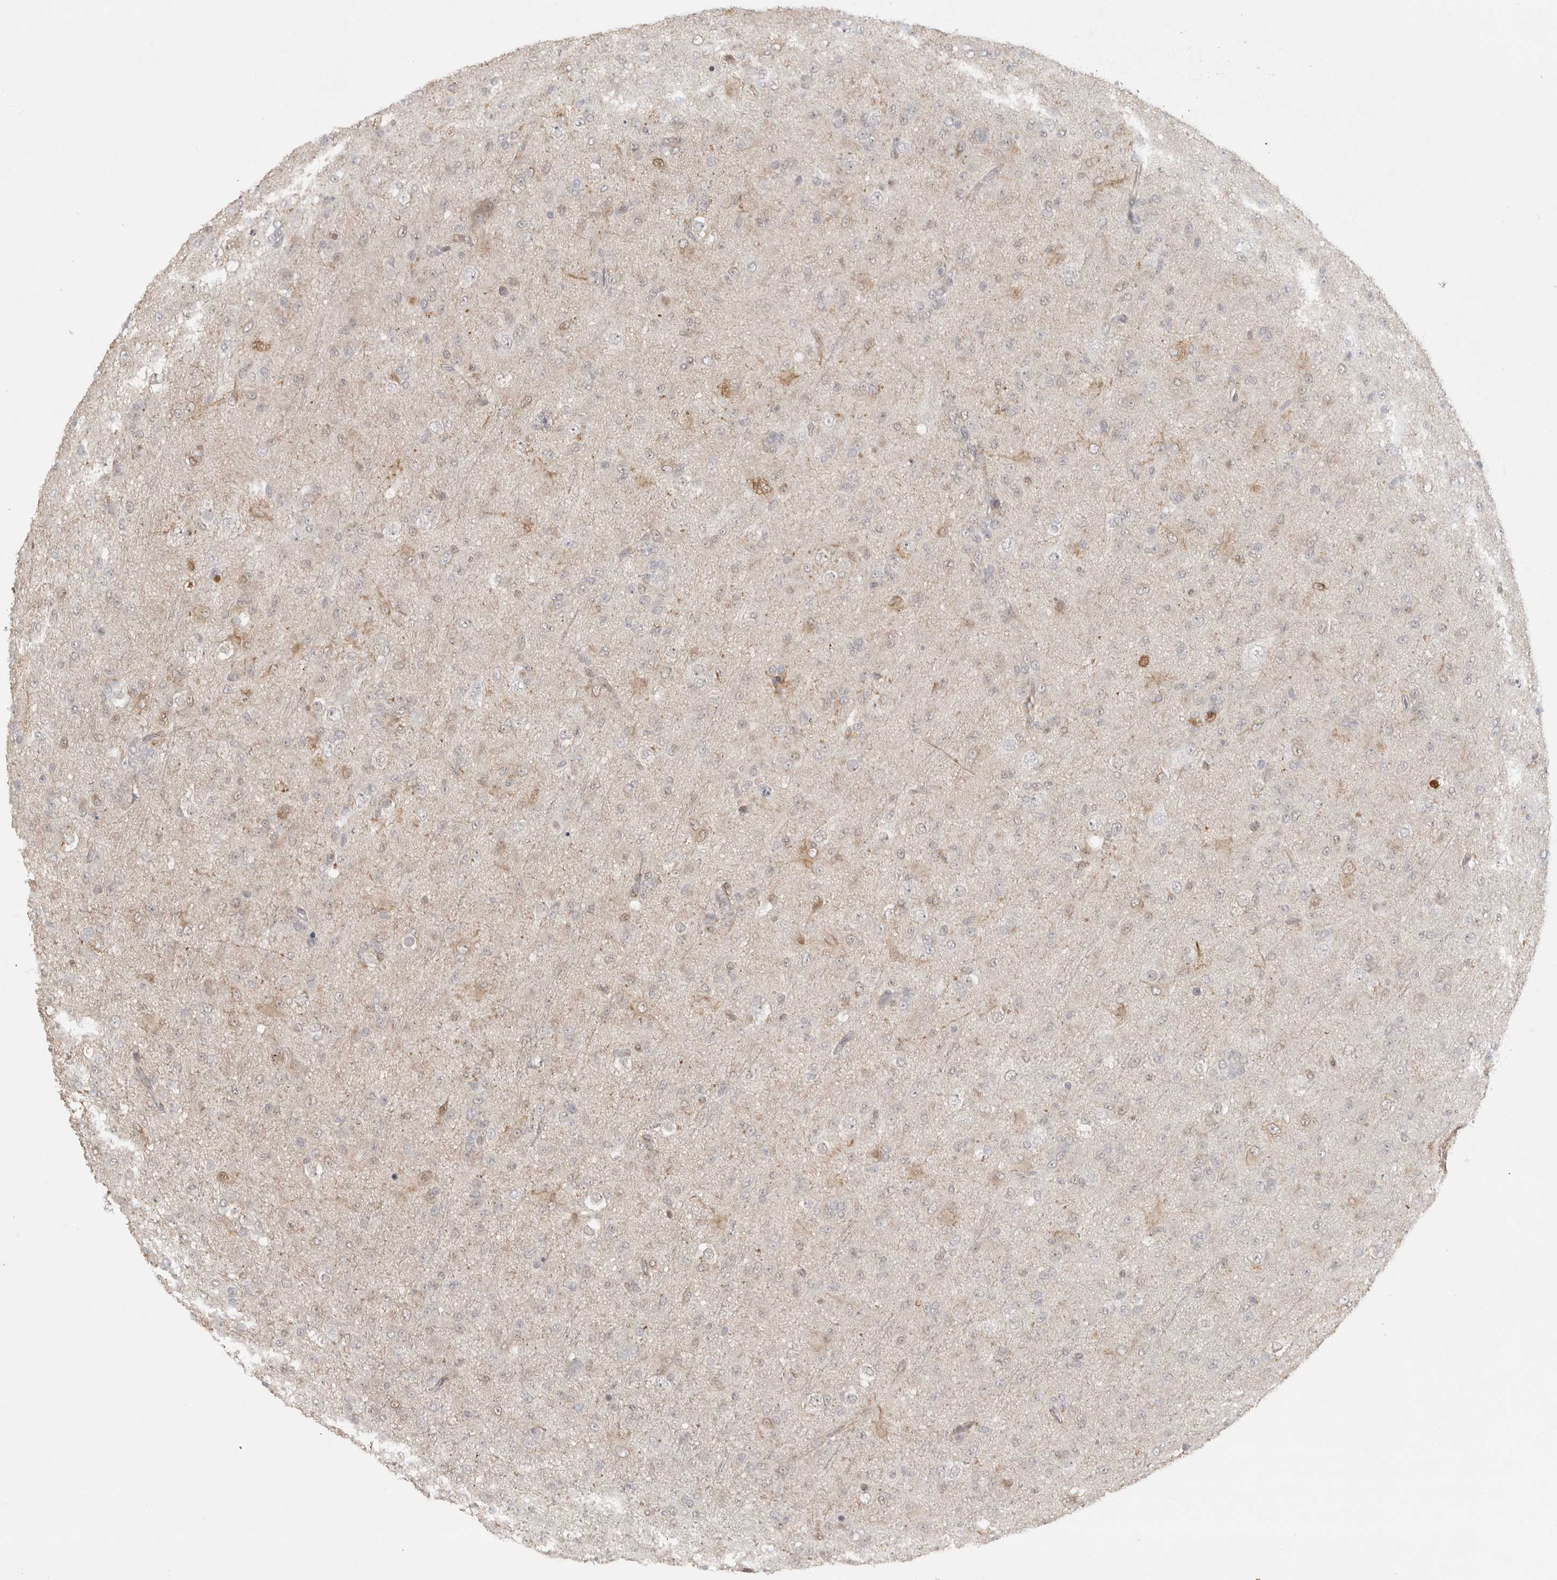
{"staining": {"intensity": "negative", "quantity": "none", "location": "none"}, "tissue": "glioma", "cell_type": "Tumor cells", "image_type": "cancer", "snomed": [{"axis": "morphology", "description": "Glioma, malignant, Low grade"}, {"axis": "topography", "description": "Brain"}], "caption": "Immunohistochemical staining of human glioma exhibits no significant positivity in tumor cells. (Immunohistochemistry (ihc), brightfield microscopy, high magnification).", "gene": "TCTN3", "patient": {"sex": "male", "age": 65}}